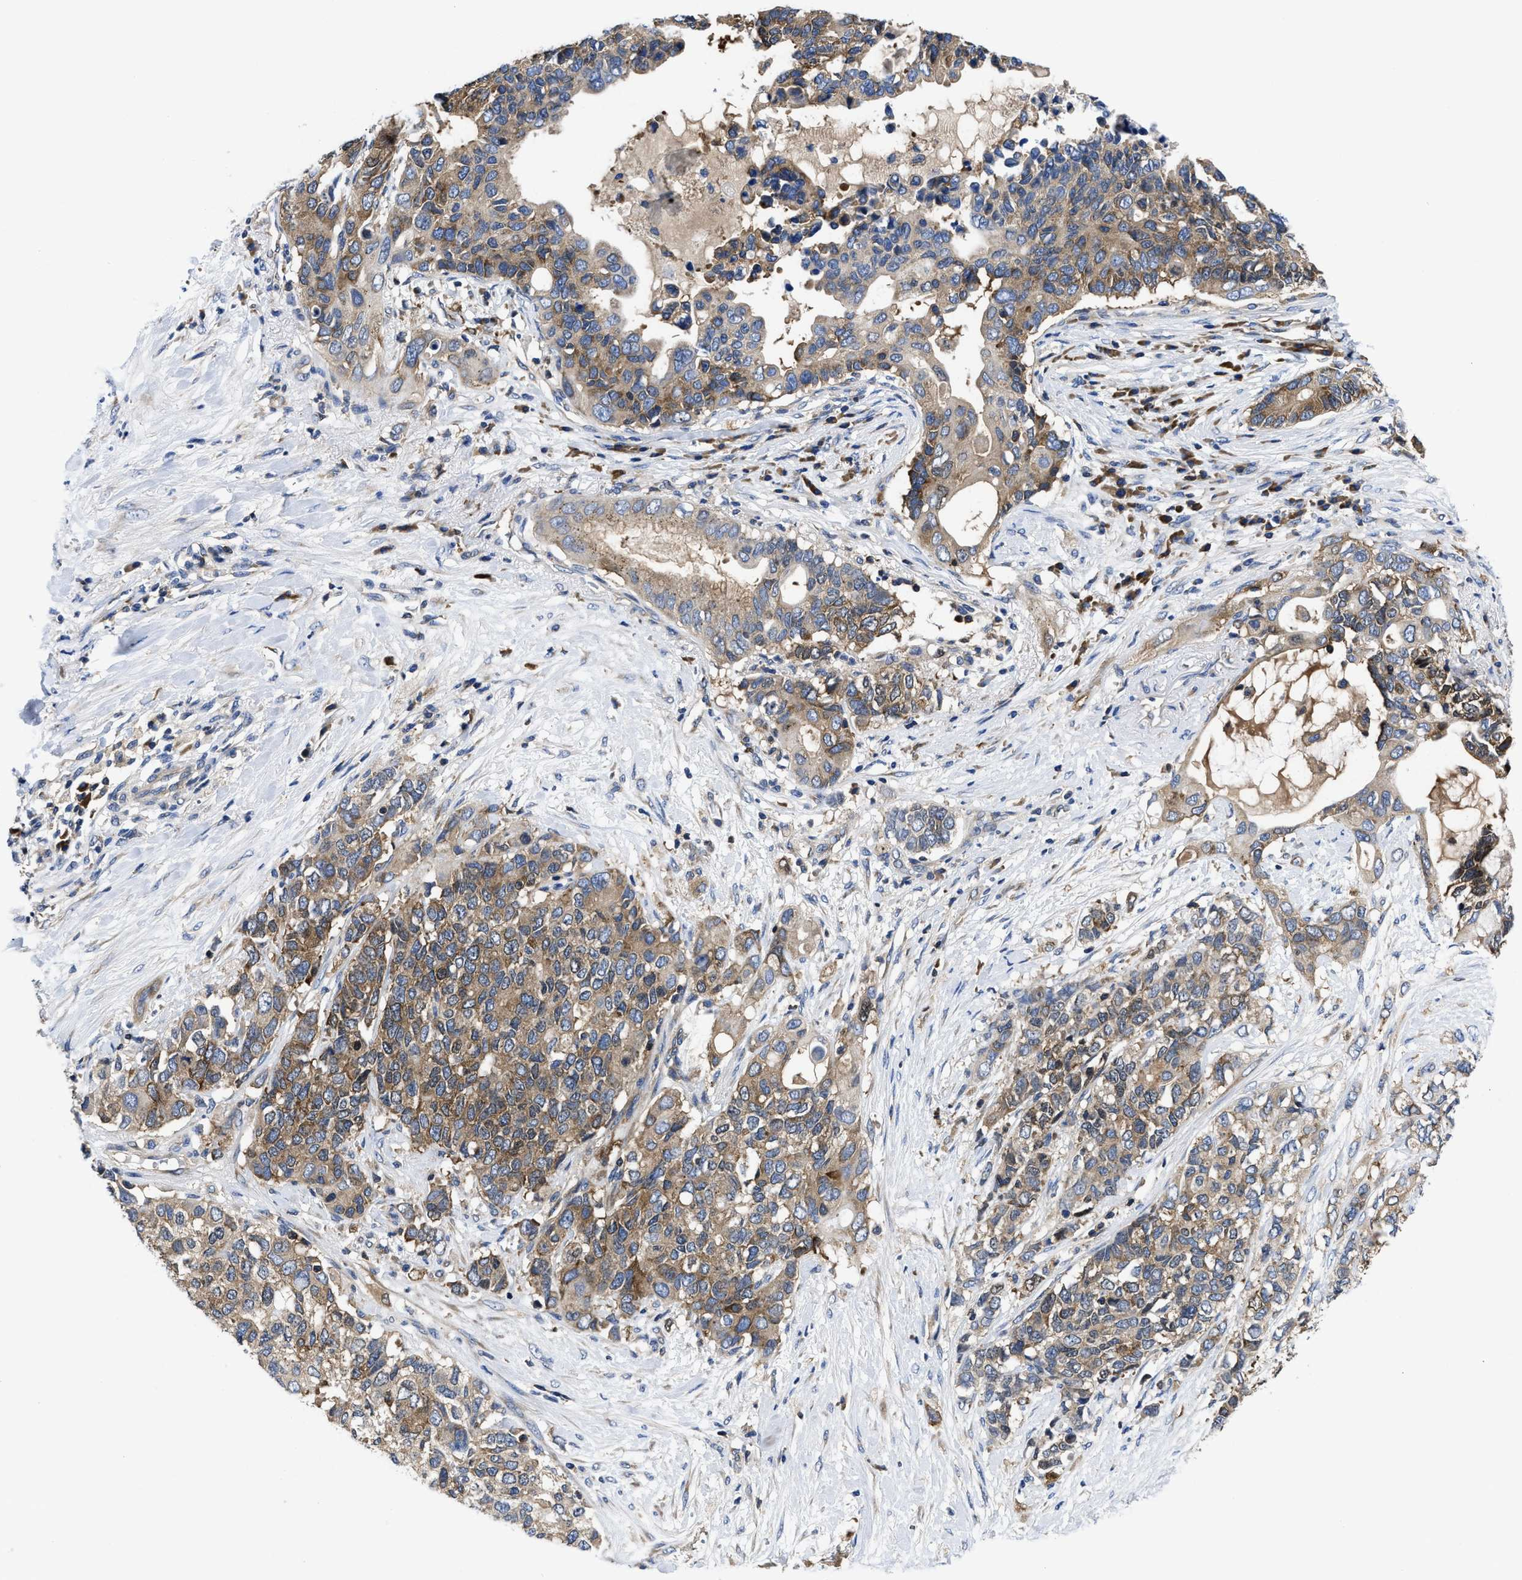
{"staining": {"intensity": "moderate", "quantity": ">75%", "location": "cytoplasmic/membranous"}, "tissue": "pancreatic cancer", "cell_type": "Tumor cells", "image_type": "cancer", "snomed": [{"axis": "morphology", "description": "Adenocarcinoma, NOS"}, {"axis": "topography", "description": "Pancreas"}], "caption": "DAB (3,3'-diaminobenzidine) immunohistochemical staining of human pancreatic cancer reveals moderate cytoplasmic/membranous protein expression in about >75% of tumor cells.", "gene": "YARS1", "patient": {"sex": "female", "age": 56}}